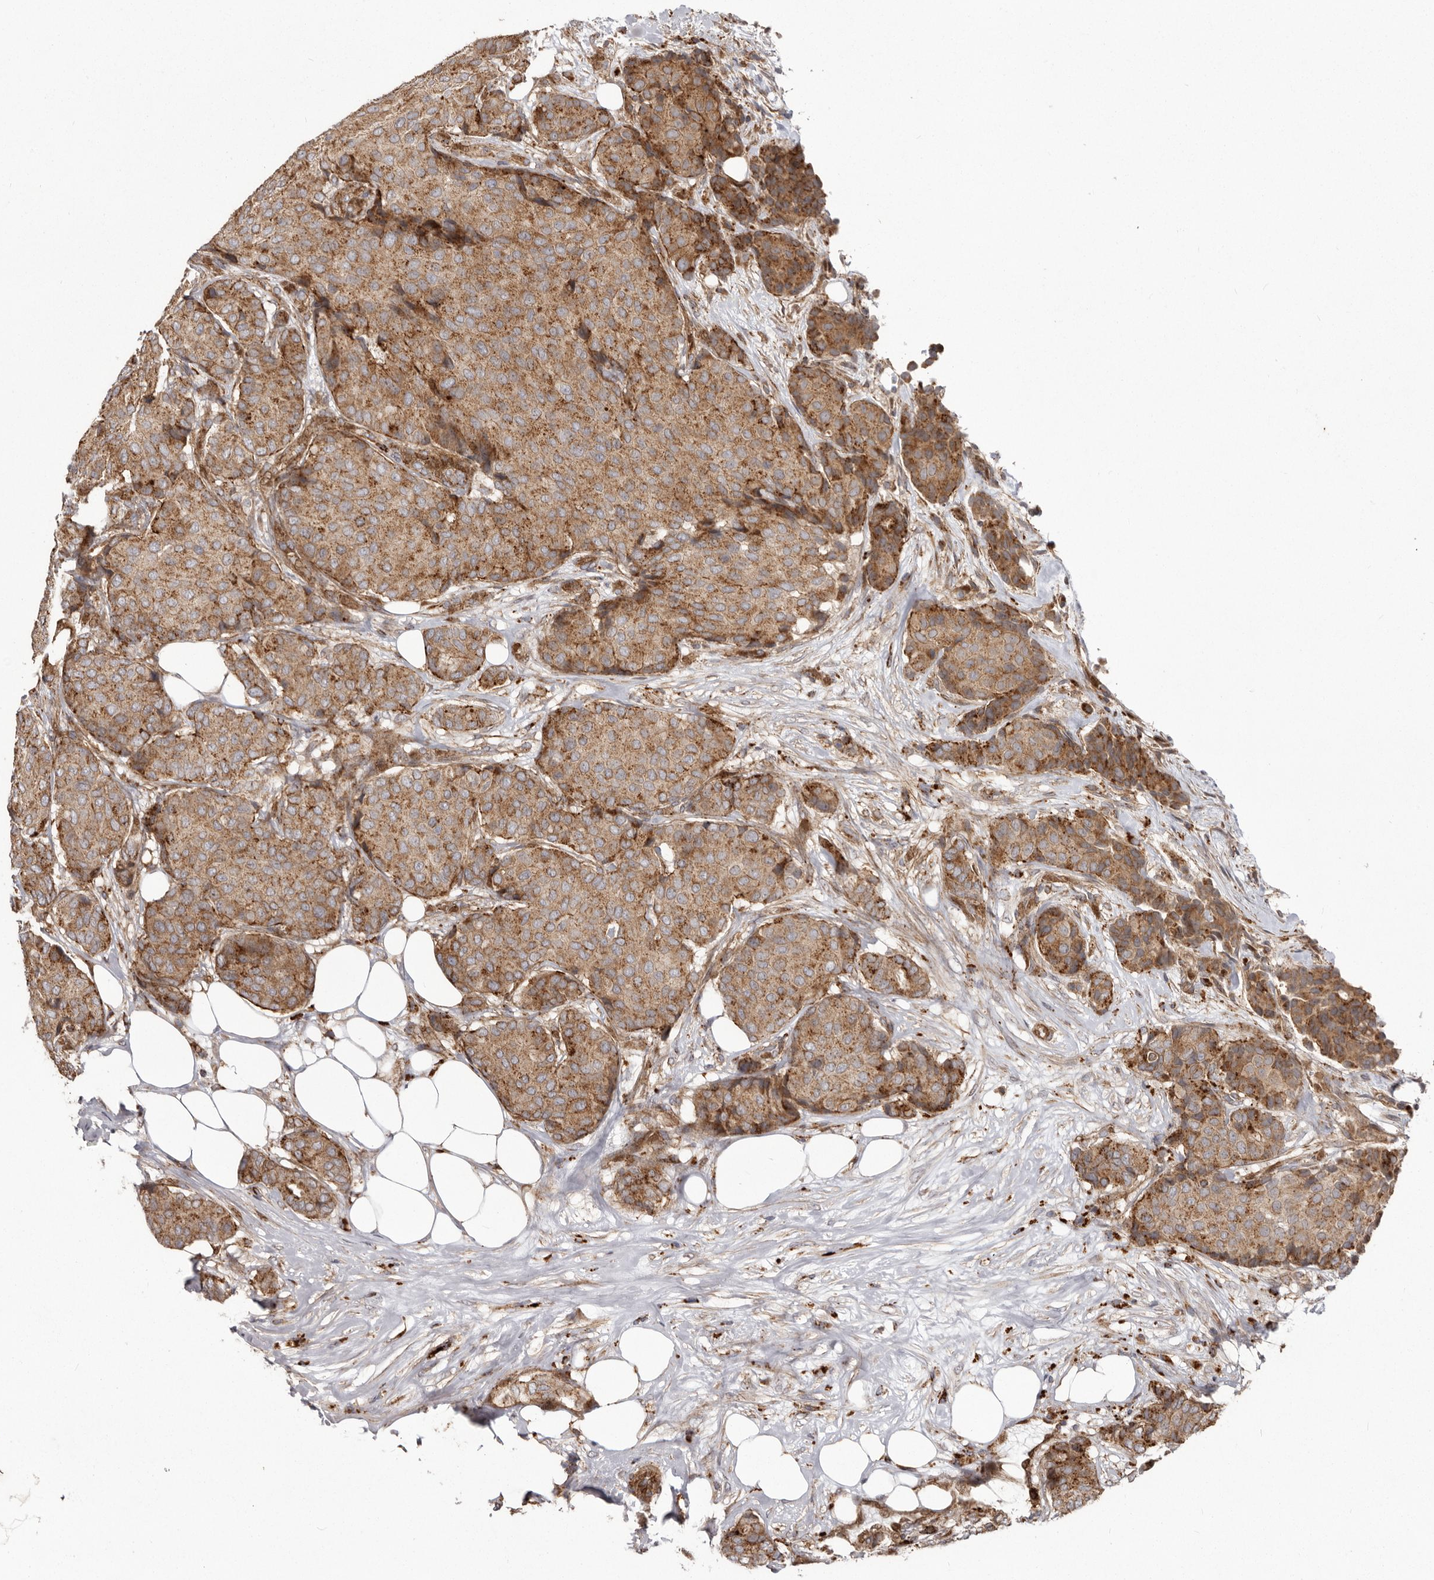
{"staining": {"intensity": "moderate", "quantity": ">75%", "location": "cytoplasmic/membranous"}, "tissue": "breast cancer", "cell_type": "Tumor cells", "image_type": "cancer", "snomed": [{"axis": "morphology", "description": "Duct carcinoma"}, {"axis": "topography", "description": "Breast"}], "caption": "About >75% of tumor cells in human breast infiltrating ductal carcinoma display moderate cytoplasmic/membranous protein staining as visualized by brown immunohistochemical staining.", "gene": "NUP43", "patient": {"sex": "female", "age": 75}}